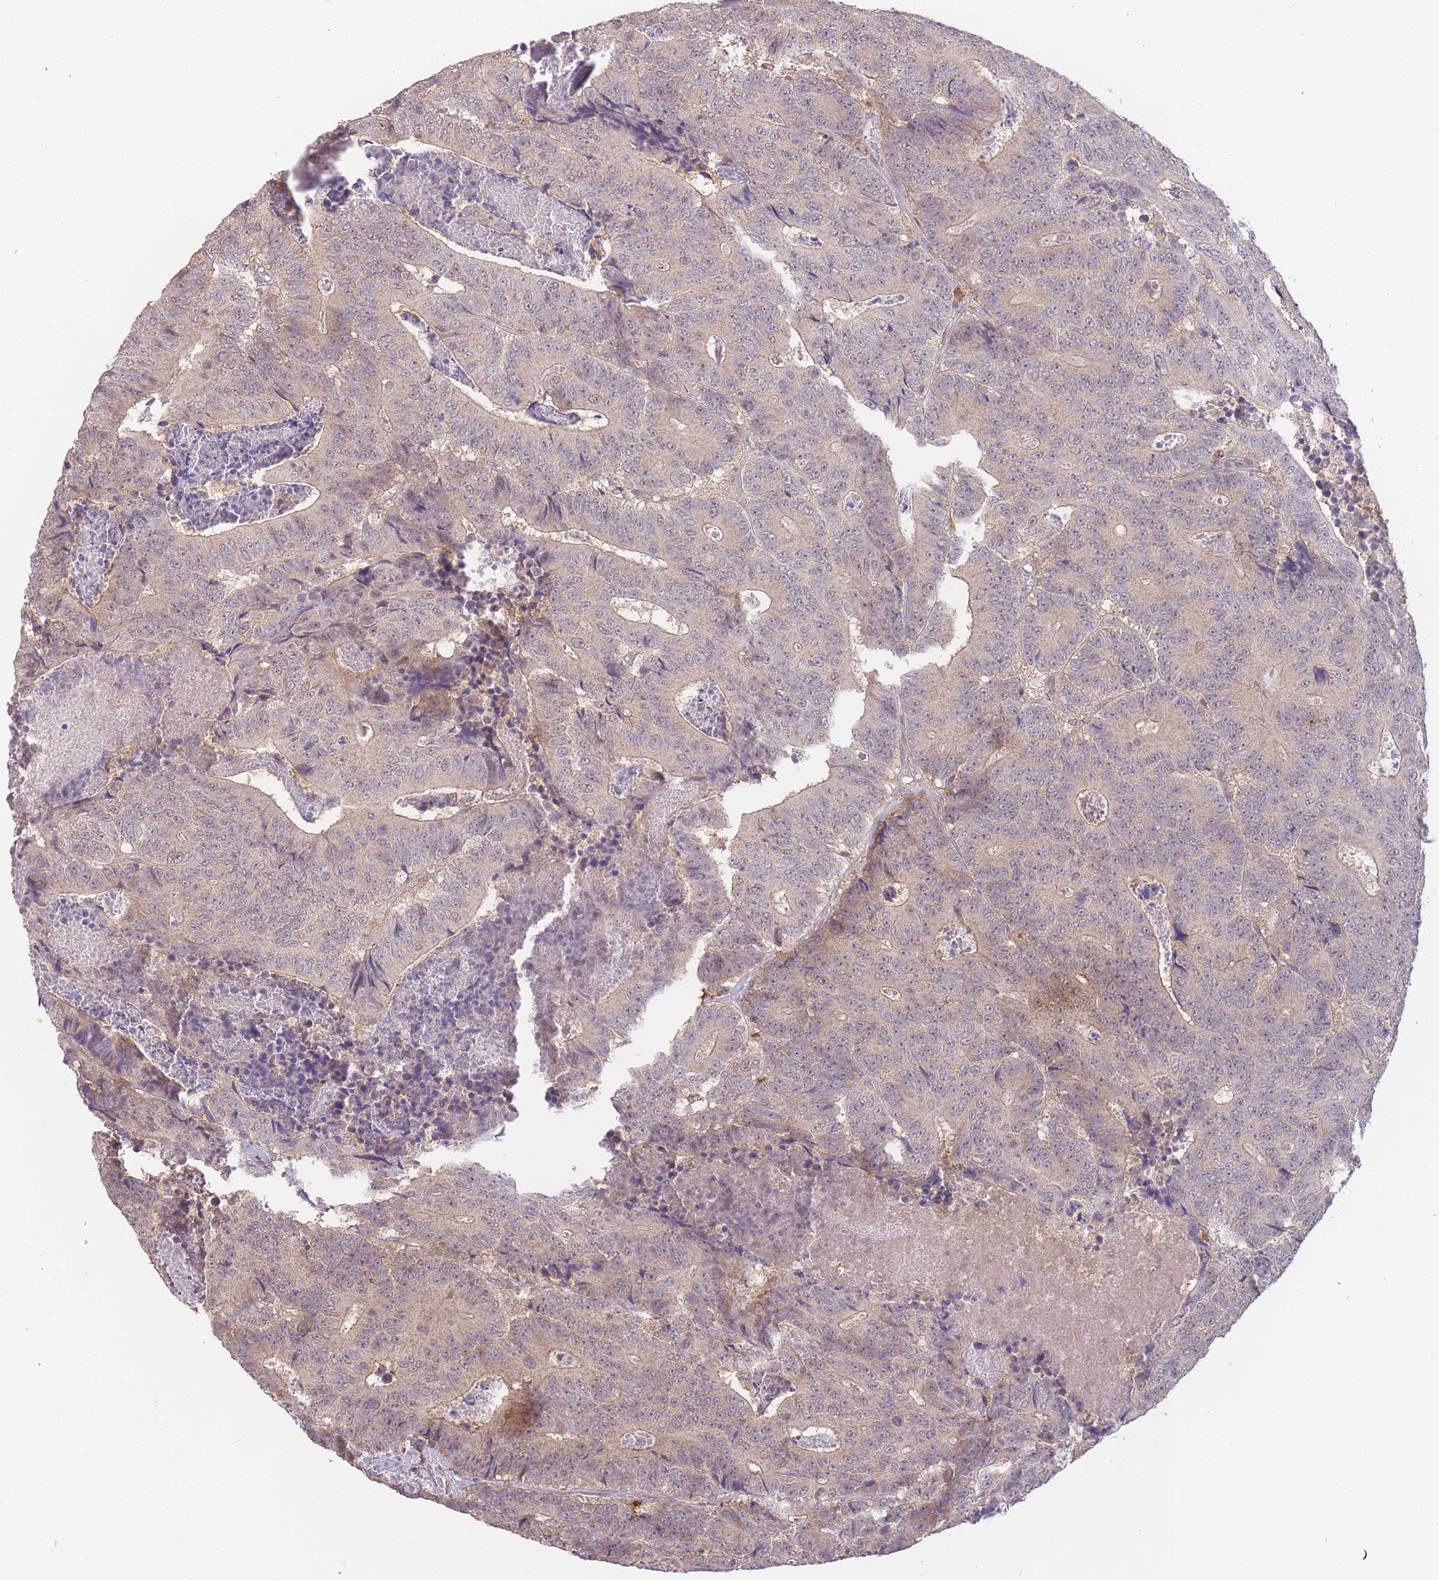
{"staining": {"intensity": "weak", "quantity": "<25%", "location": "cytoplasmic/membranous"}, "tissue": "colorectal cancer", "cell_type": "Tumor cells", "image_type": "cancer", "snomed": [{"axis": "morphology", "description": "Adenocarcinoma, NOS"}, {"axis": "topography", "description": "Colon"}], "caption": "Photomicrograph shows no protein staining in tumor cells of colorectal cancer tissue.", "gene": "RNF144B", "patient": {"sex": "male", "age": 83}}